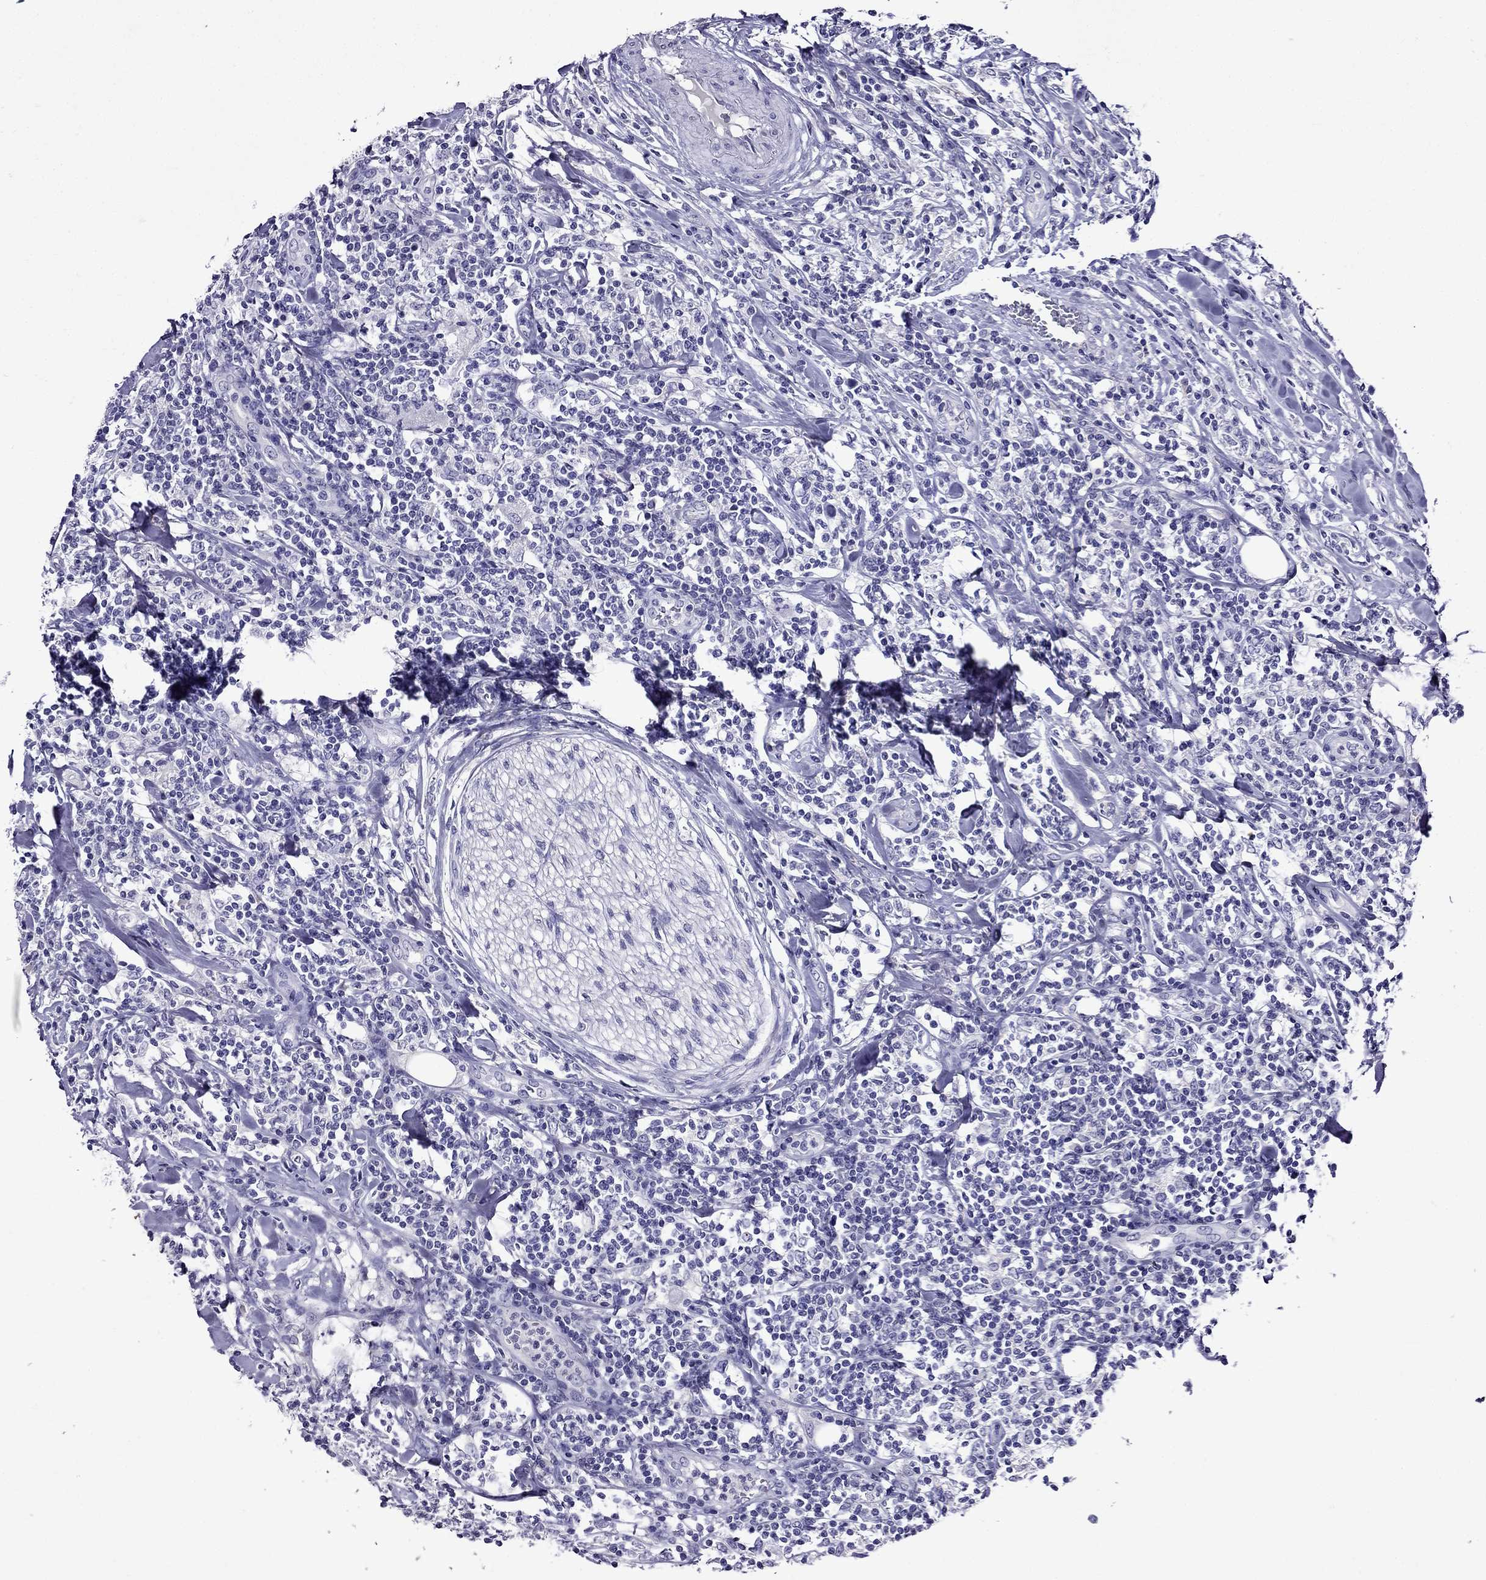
{"staining": {"intensity": "negative", "quantity": "none", "location": "none"}, "tissue": "lymphoma", "cell_type": "Tumor cells", "image_type": "cancer", "snomed": [{"axis": "morphology", "description": "Malignant lymphoma, non-Hodgkin's type, High grade"}, {"axis": "topography", "description": "Lymph node"}], "caption": "High power microscopy micrograph of an IHC photomicrograph of high-grade malignant lymphoma, non-Hodgkin's type, revealing no significant expression in tumor cells.", "gene": "DNAH17", "patient": {"sex": "female", "age": 84}}